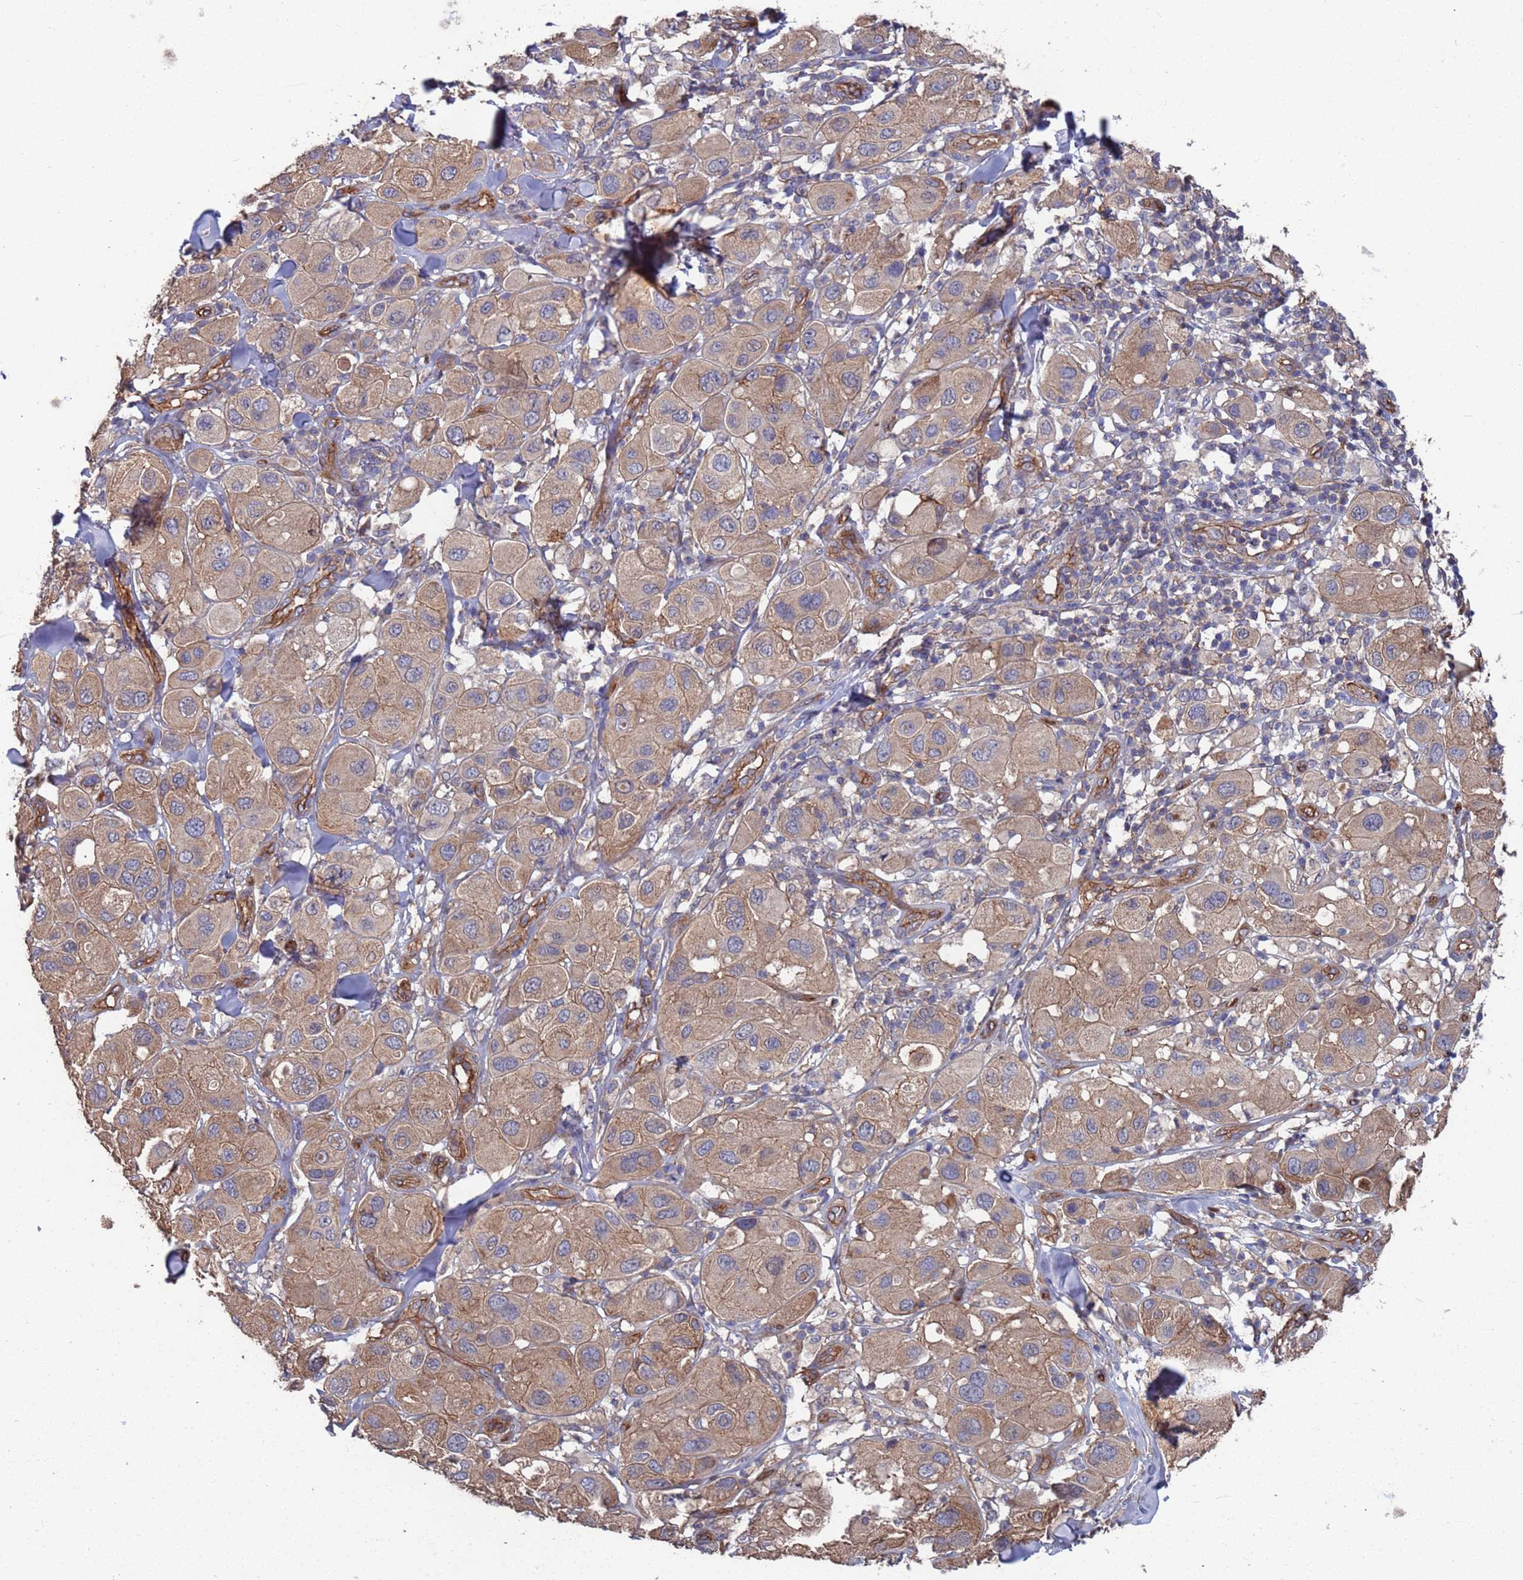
{"staining": {"intensity": "weak", "quantity": "25%-75%", "location": "cytoplasmic/membranous"}, "tissue": "melanoma", "cell_type": "Tumor cells", "image_type": "cancer", "snomed": [{"axis": "morphology", "description": "Malignant melanoma, Metastatic site"}, {"axis": "topography", "description": "Skin"}], "caption": "Immunohistochemistry (DAB (3,3'-diaminobenzidine)) staining of malignant melanoma (metastatic site) displays weak cytoplasmic/membranous protein expression in approximately 25%-75% of tumor cells.", "gene": "NDUFAF6", "patient": {"sex": "male", "age": 41}}